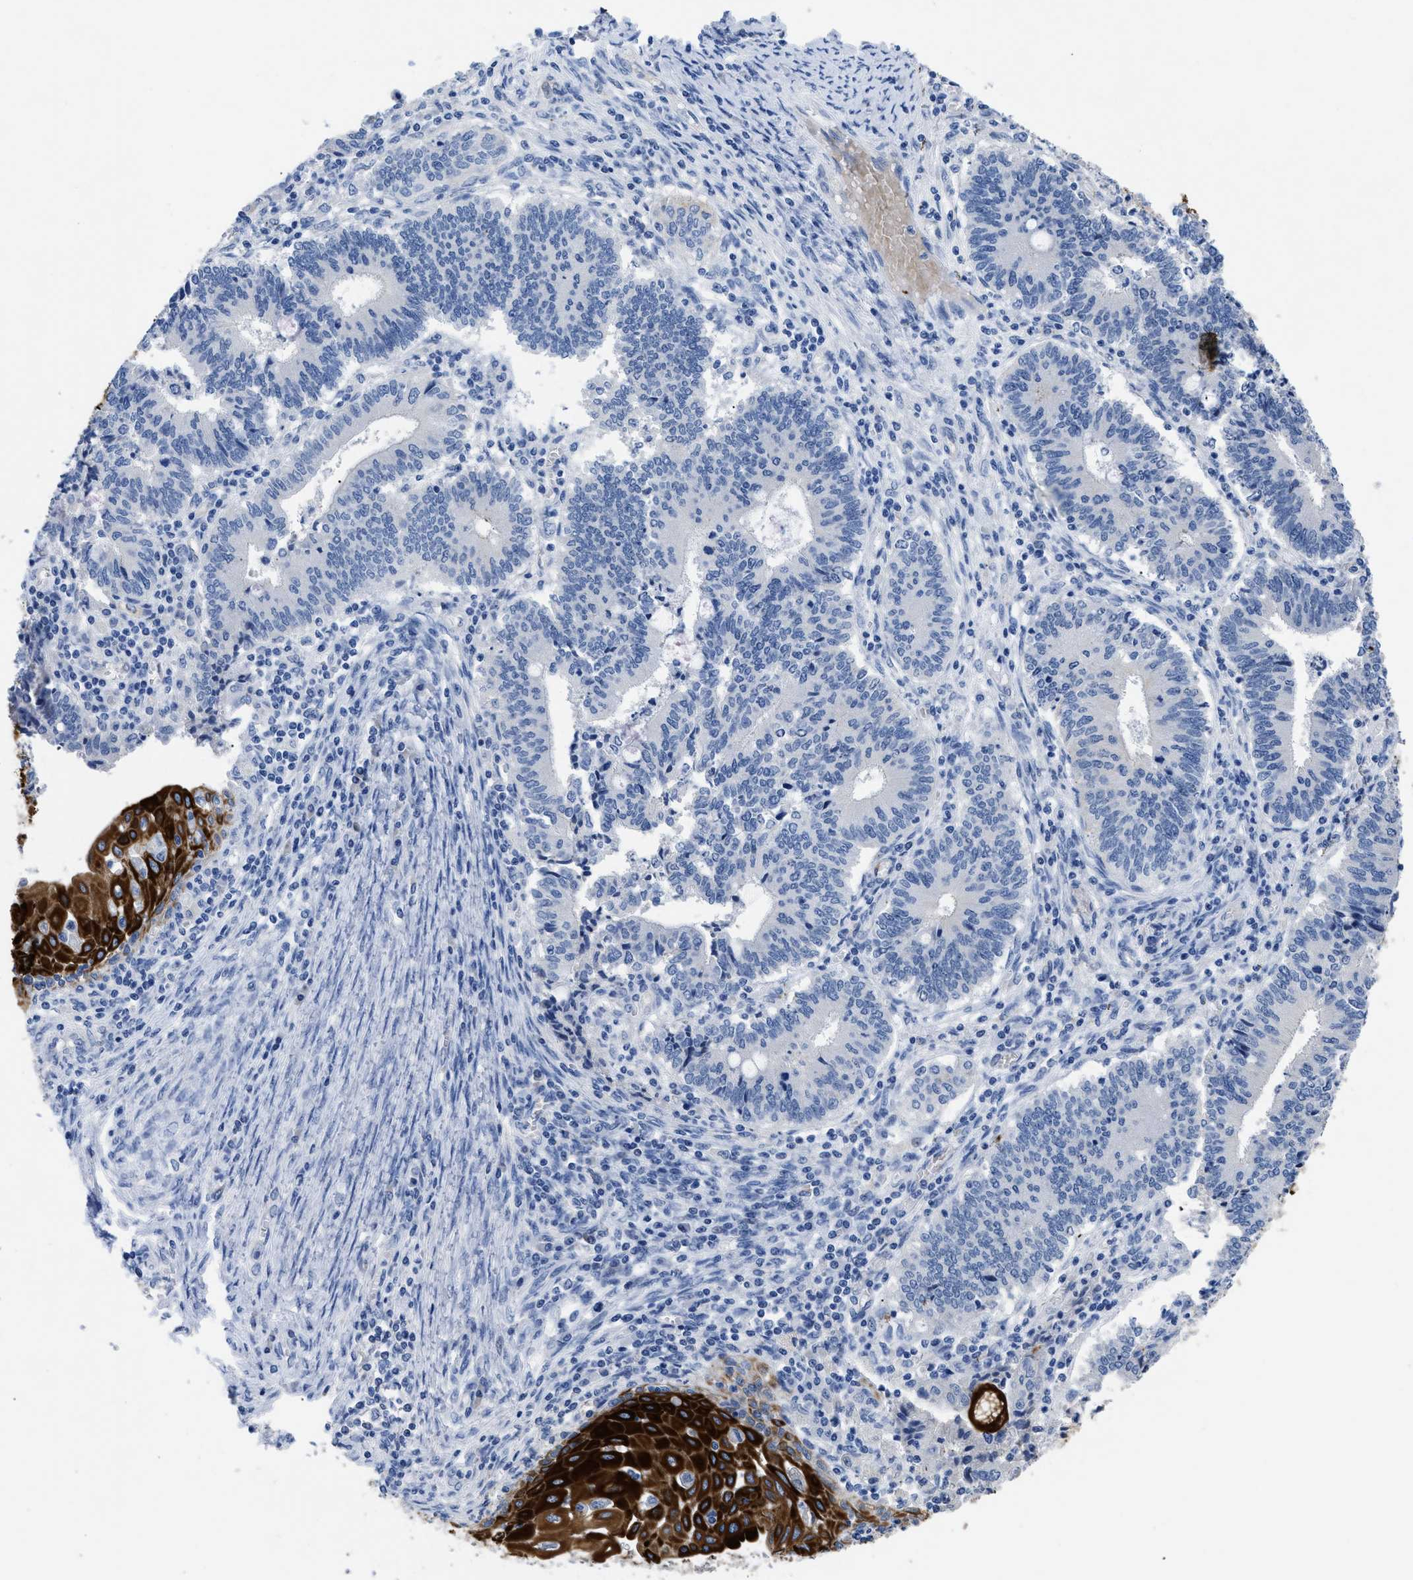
{"staining": {"intensity": "negative", "quantity": "none", "location": "none"}, "tissue": "cervical cancer", "cell_type": "Tumor cells", "image_type": "cancer", "snomed": [{"axis": "morphology", "description": "Adenocarcinoma, NOS"}, {"axis": "topography", "description": "Cervix"}], "caption": "Cervical adenocarcinoma stained for a protein using immunohistochemistry (IHC) exhibits no expression tumor cells.", "gene": "TMEM68", "patient": {"sex": "female", "age": 44}}